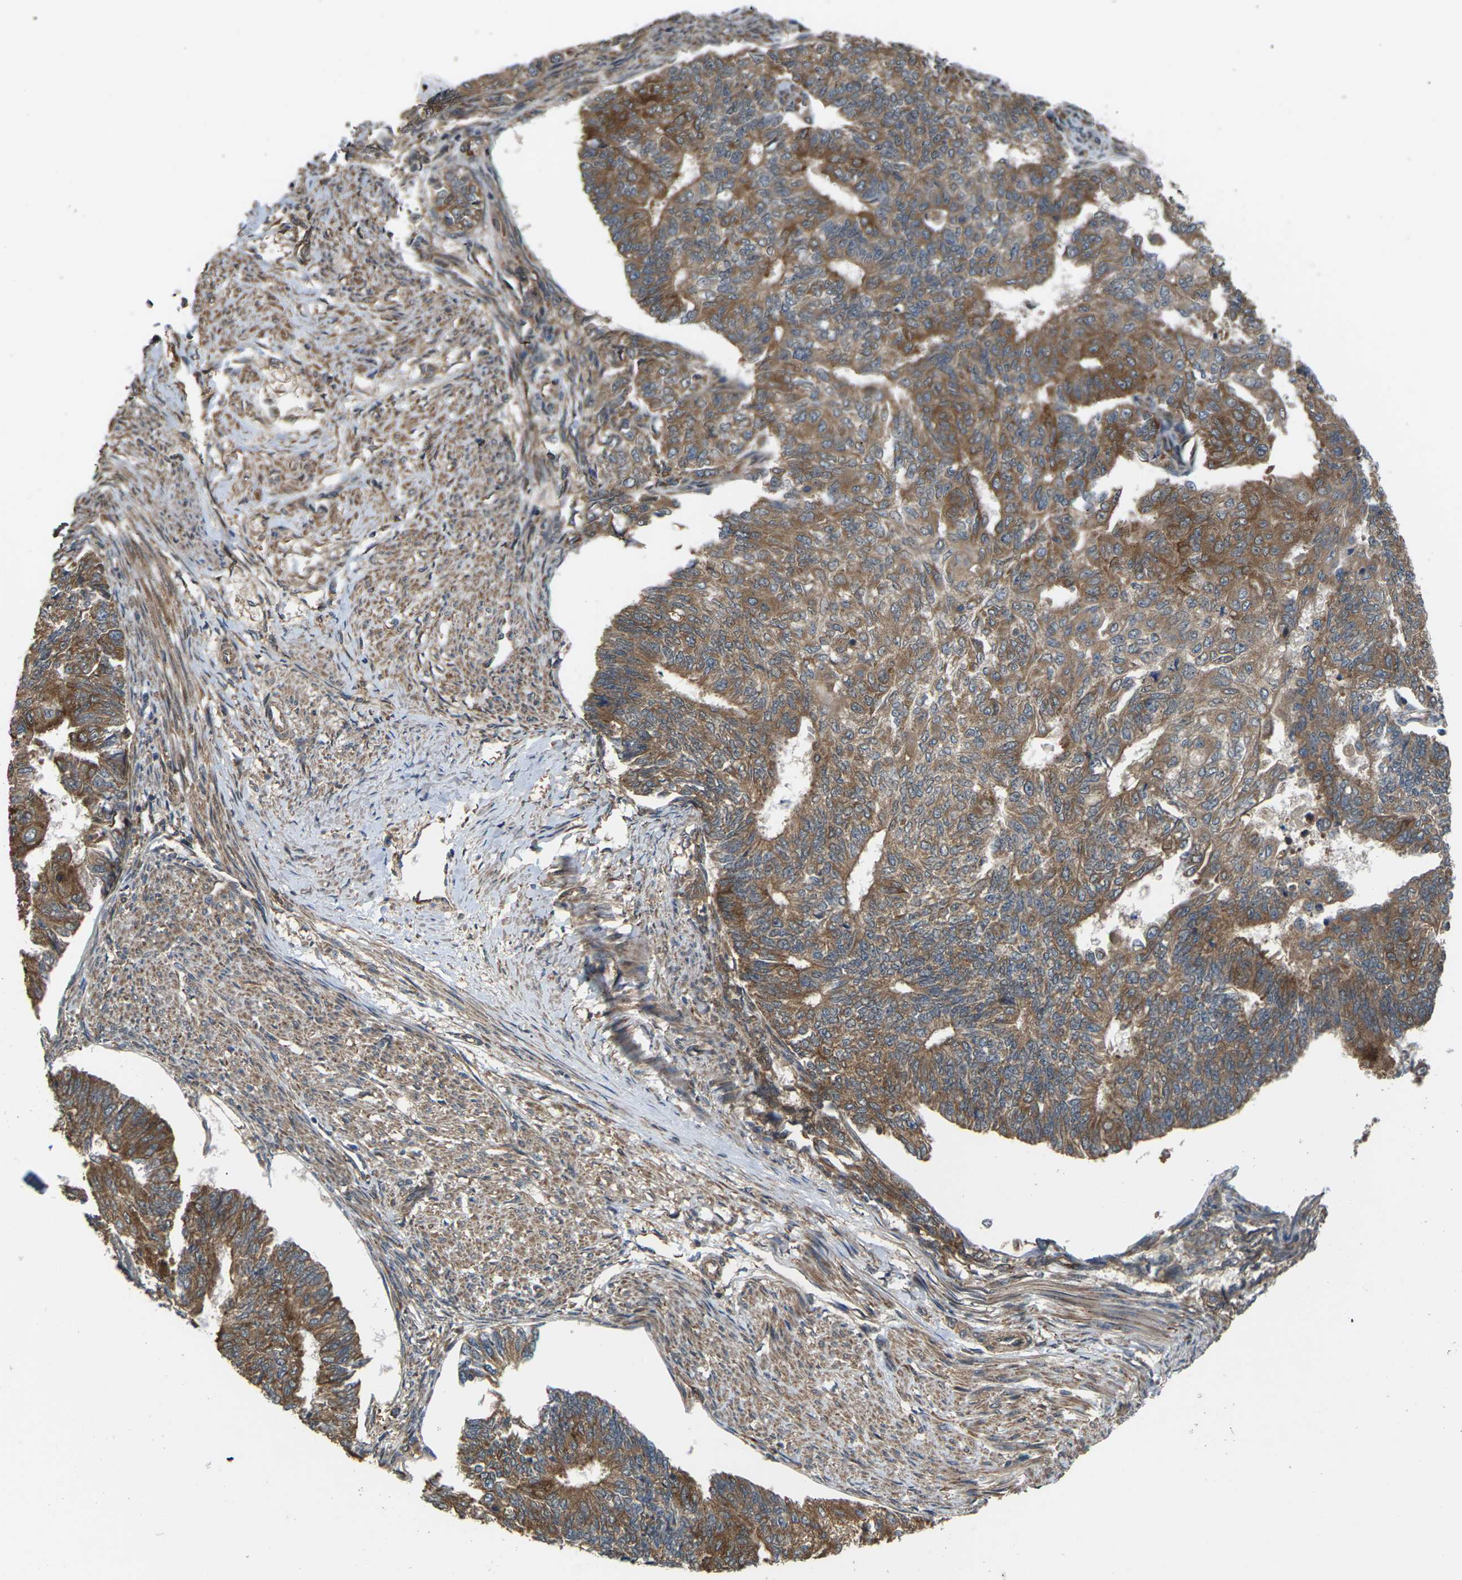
{"staining": {"intensity": "moderate", "quantity": ">75%", "location": "cytoplasmic/membranous"}, "tissue": "endometrial cancer", "cell_type": "Tumor cells", "image_type": "cancer", "snomed": [{"axis": "morphology", "description": "Adenocarcinoma, NOS"}, {"axis": "topography", "description": "Endometrium"}], "caption": "Immunohistochemical staining of human adenocarcinoma (endometrial) displays moderate cytoplasmic/membranous protein staining in about >75% of tumor cells. (DAB IHC, brown staining for protein, blue staining for nuclei).", "gene": "NRAS", "patient": {"sex": "female", "age": 32}}